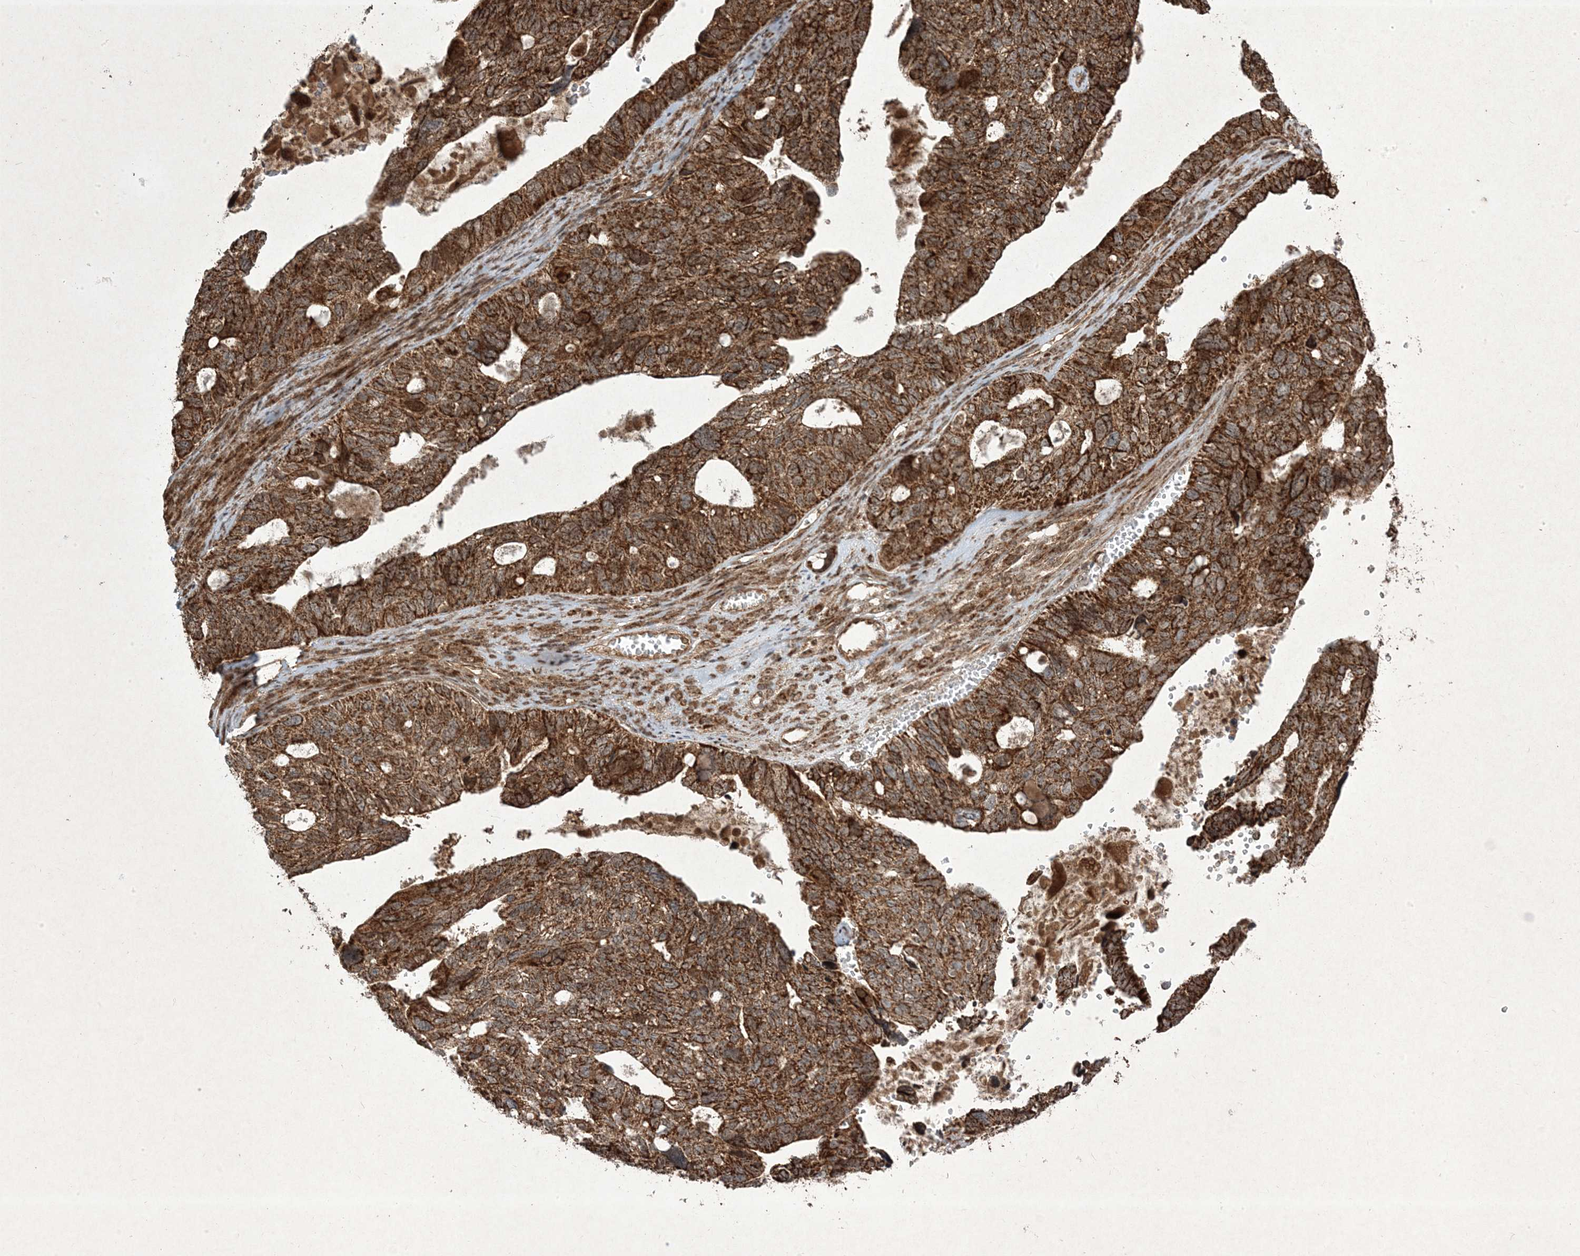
{"staining": {"intensity": "strong", "quantity": ">75%", "location": "cytoplasmic/membranous"}, "tissue": "ovarian cancer", "cell_type": "Tumor cells", "image_type": "cancer", "snomed": [{"axis": "morphology", "description": "Cystadenocarcinoma, serous, NOS"}, {"axis": "topography", "description": "Ovary"}], "caption": "Immunohistochemistry (IHC) staining of serous cystadenocarcinoma (ovarian), which shows high levels of strong cytoplasmic/membranous positivity in approximately >75% of tumor cells indicating strong cytoplasmic/membranous protein staining. The staining was performed using DAB (3,3'-diaminobenzidine) (brown) for protein detection and nuclei were counterstained in hematoxylin (blue).", "gene": "PLEKHM2", "patient": {"sex": "female", "age": 79}}